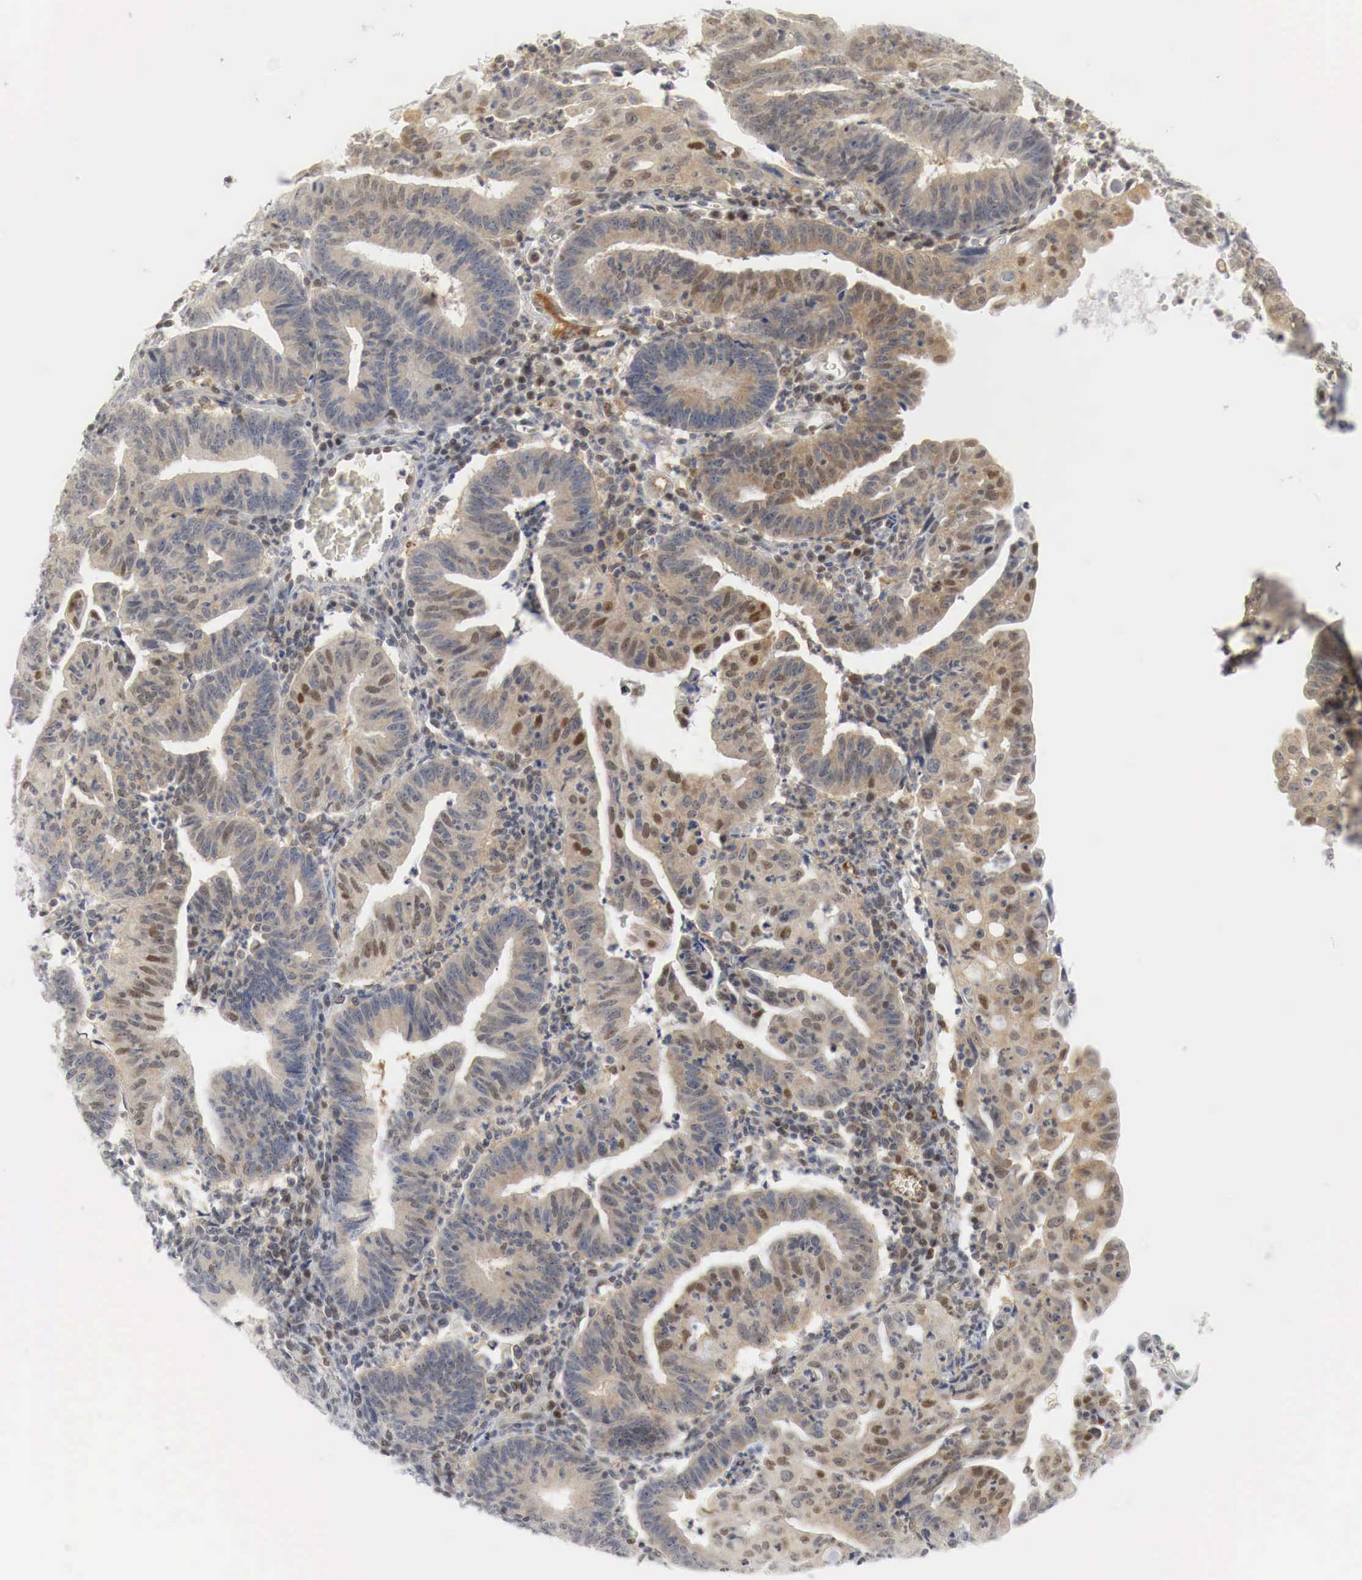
{"staining": {"intensity": "moderate", "quantity": "25%-75%", "location": "cytoplasmic/membranous,nuclear"}, "tissue": "endometrial cancer", "cell_type": "Tumor cells", "image_type": "cancer", "snomed": [{"axis": "morphology", "description": "Adenocarcinoma, NOS"}, {"axis": "topography", "description": "Endometrium"}], "caption": "The micrograph demonstrates a brown stain indicating the presence of a protein in the cytoplasmic/membranous and nuclear of tumor cells in adenocarcinoma (endometrial). (DAB IHC, brown staining for protein, blue staining for nuclei).", "gene": "MYC", "patient": {"sex": "female", "age": 60}}